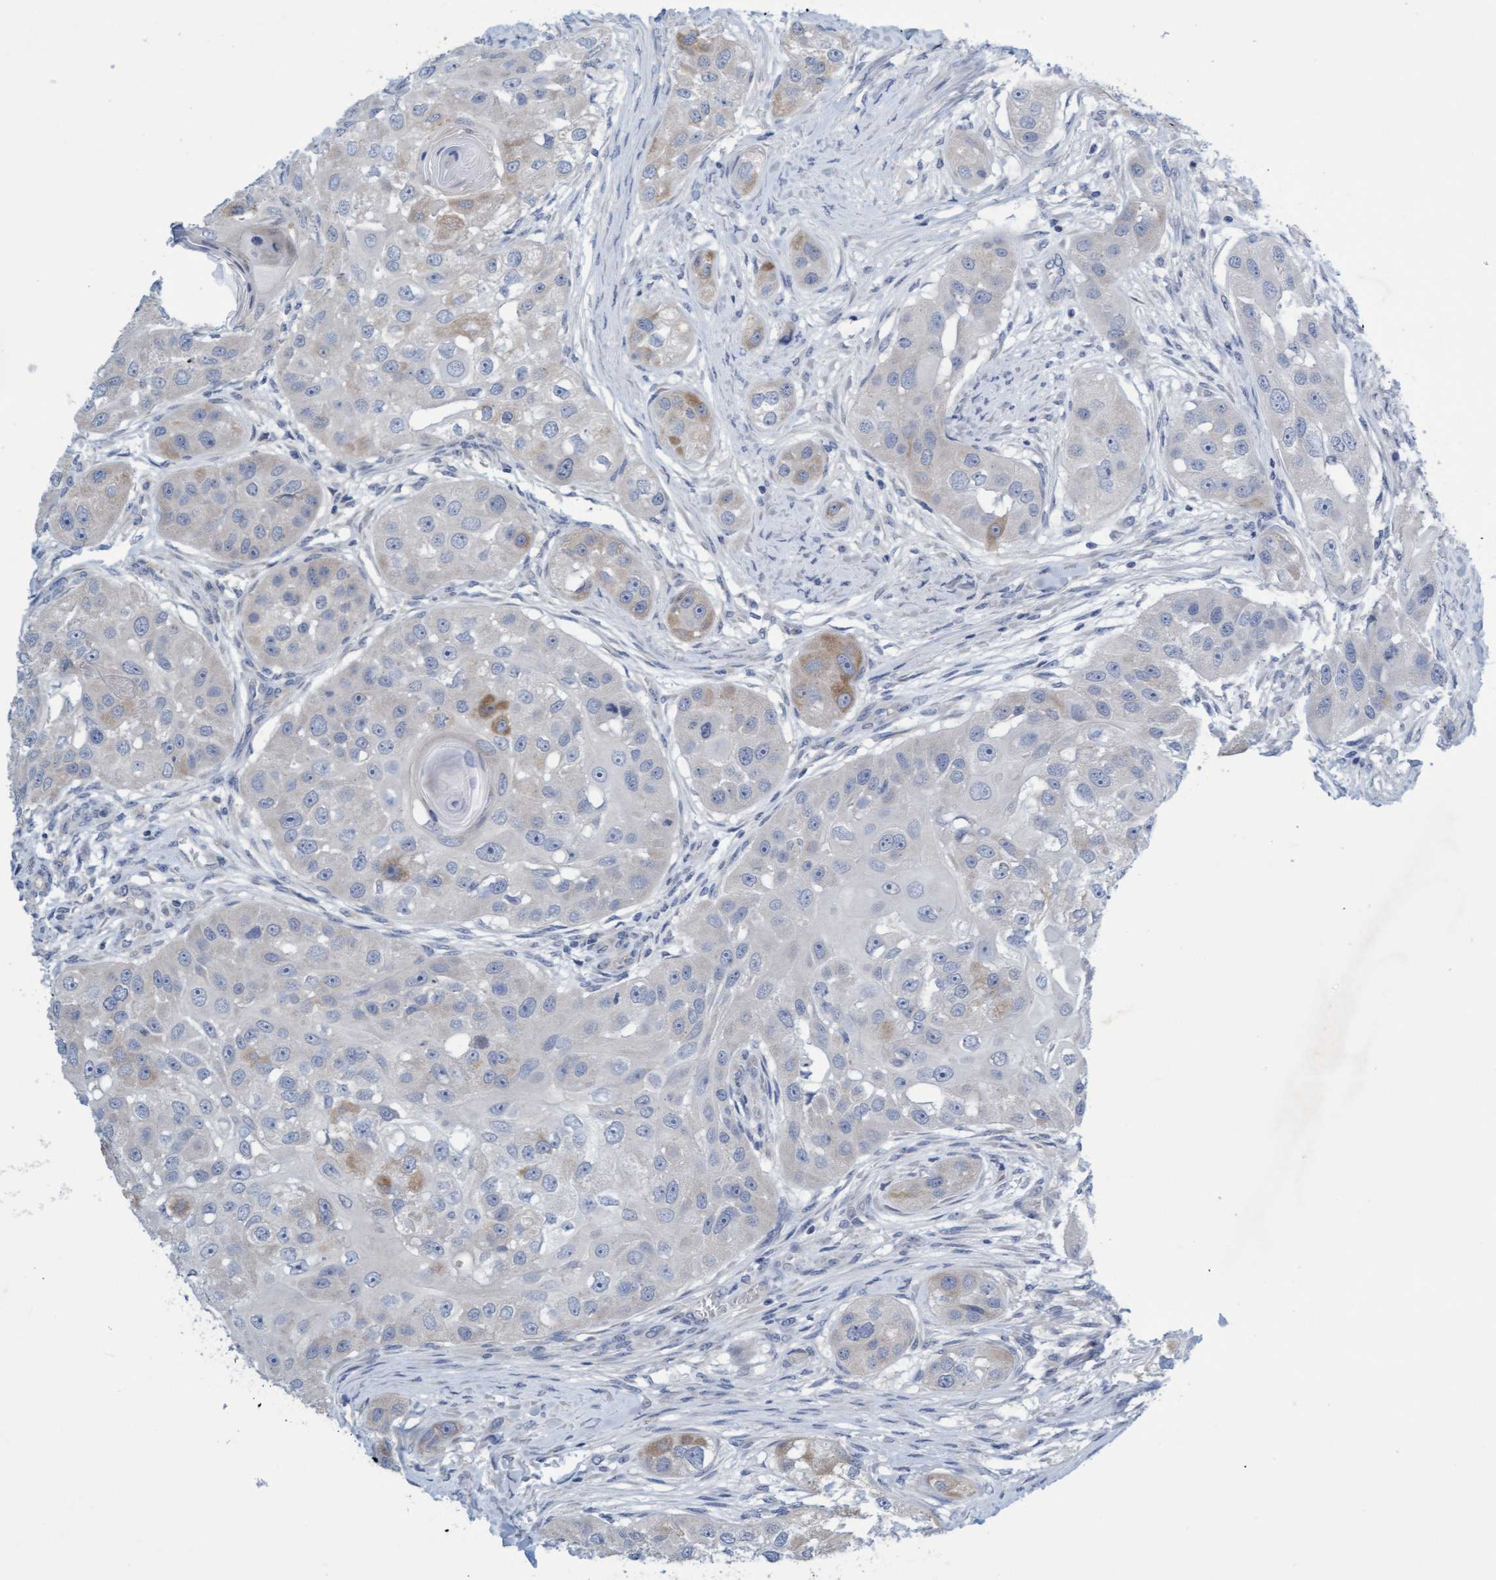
{"staining": {"intensity": "moderate", "quantity": "<25%", "location": "cytoplasmic/membranous"}, "tissue": "head and neck cancer", "cell_type": "Tumor cells", "image_type": "cancer", "snomed": [{"axis": "morphology", "description": "Normal tissue, NOS"}, {"axis": "morphology", "description": "Squamous cell carcinoma, NOS"}, {"axis": "topography", "description": "Skeletal muscle"}, {"axis": "topography", "description": "Head-Neck"}], "caption": "Human squamous cell carcinoma (head and neck) stained with a brown dye reveals moderate cytoplasmic/membranous positive expression in approximately <25% of tumor cells.", "gene": "DDHD2", "patient": {"sex": "male", "age": 51}}